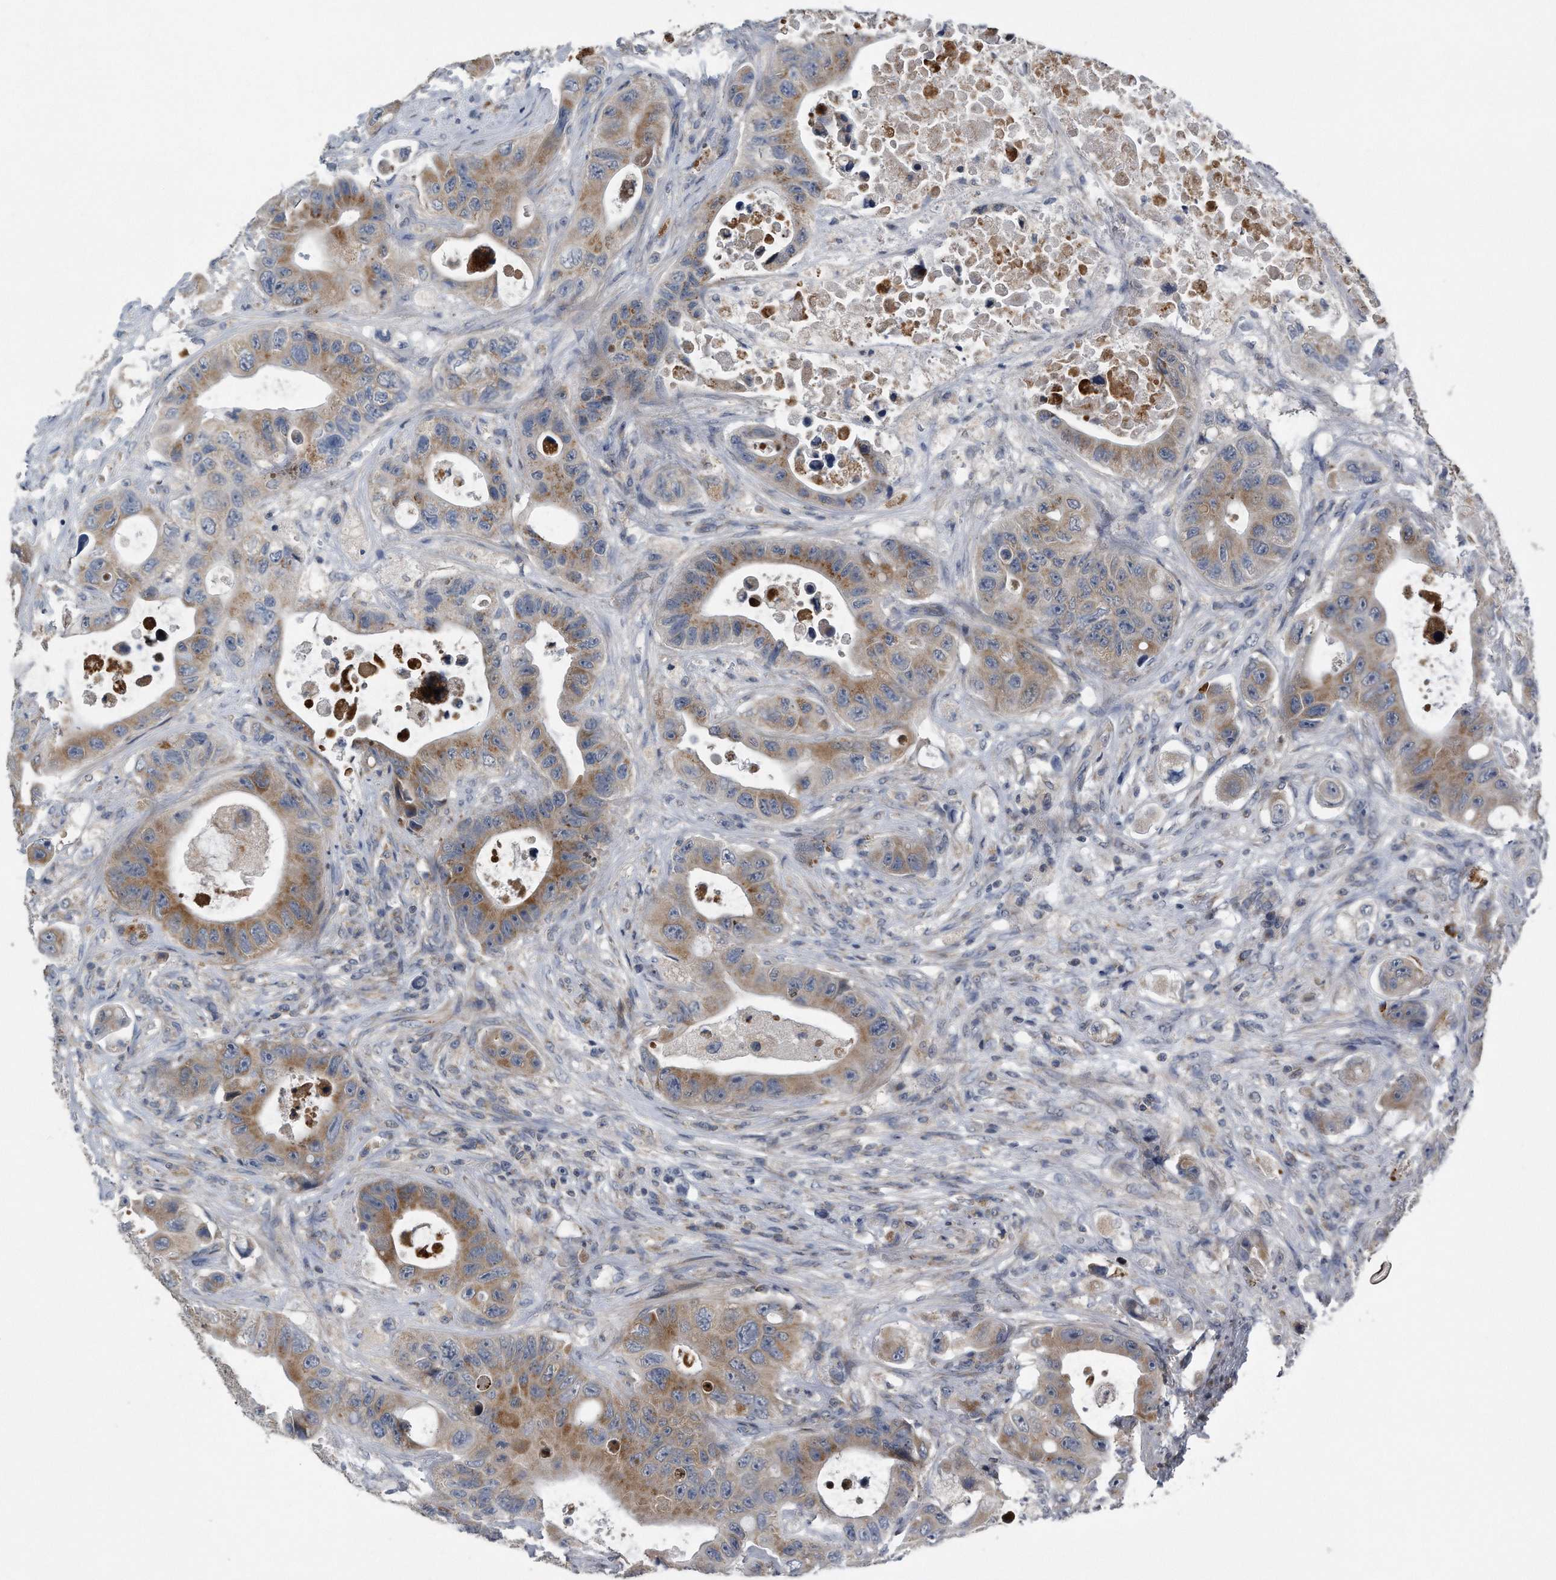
{"staining": {"intensity": "moderate", "quantity": ">75%", "location": "cytoplasmic/membranous"}, "tissue": "colorectal cancer", "cell_type": "Tumor cells", "image_type": "cancer", "snomed": [{"axis": "morphology", "description": "Adenocarcinoma, NOS"}, {"axis": "topography", "description": "Colon"}], "caption": "Immunohistochemistry of adenocarcinoma (colorectal) shows medium levels of moderate cytoplasmic/membranous expression in about >75% of tumor cells. The staining was performed using DAB (3,3'-diaminobenzidine), with brown indicating positive protein expression. Nuclei are stained blue with hematoxylin.", "gene": "LYRM4", "patient": {"sex": "female", "age": 46}}